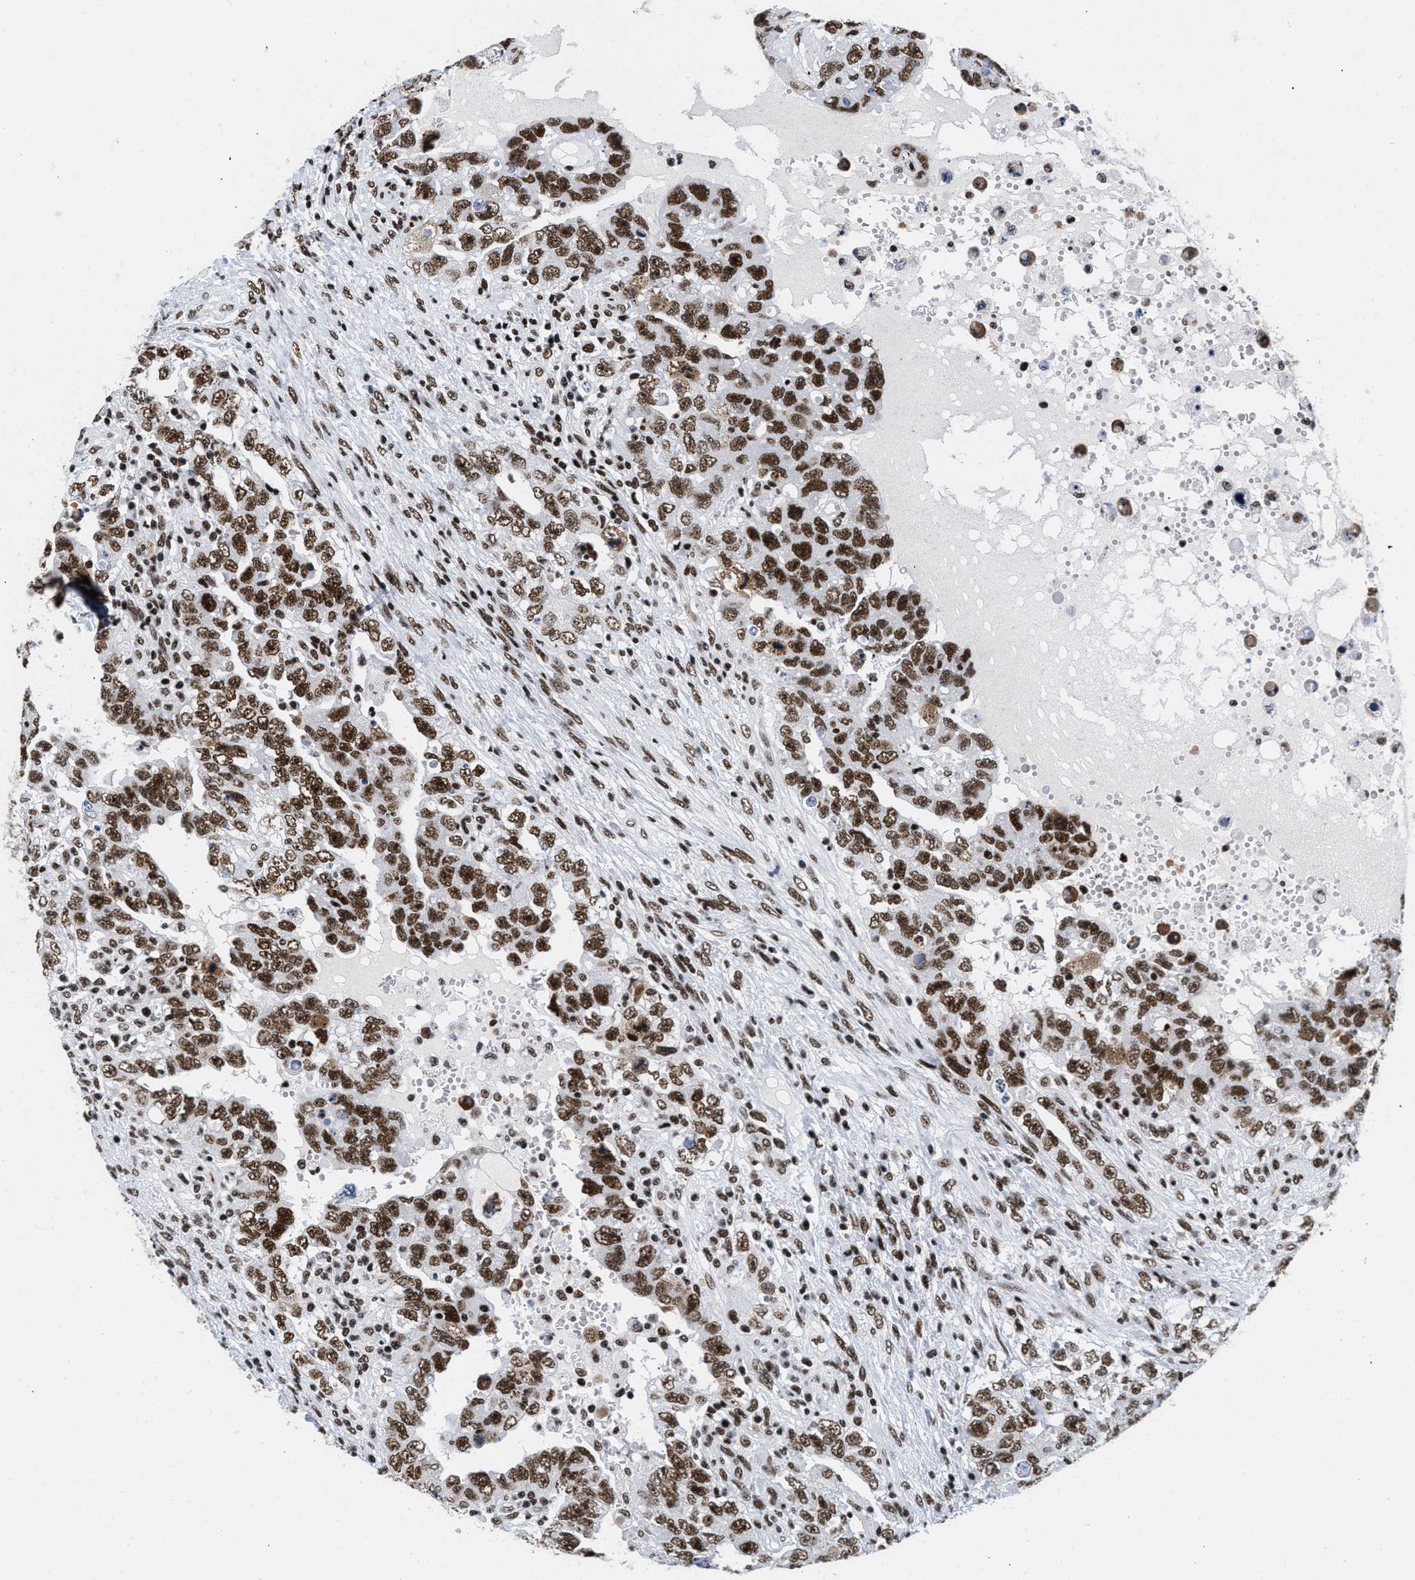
{"staining": {"intensity": "moderate", "quantity": ">75%", "location": "nuclear"}, "tissue": "testis cancer", "cell_type": "Tumor cells", "image_type": "cancer", "snomed": [{"axis": "morphology", "description": "Carcinoma, Embryonal, NOS"}, {"axis": "topography", "description": "Testis"}], "caption": "Testis embryonal carcinoma was stained to show a protein in brown. There is medium levels of moderate nuclear staining in about >75% of tumor cells. The protein is stained brown, and the nuclei are stained in blue (DAB IHC with brightfield microscopy, high magnification).", "gene": "RAD21", "patient": {"sex": "male", "age": 26}}